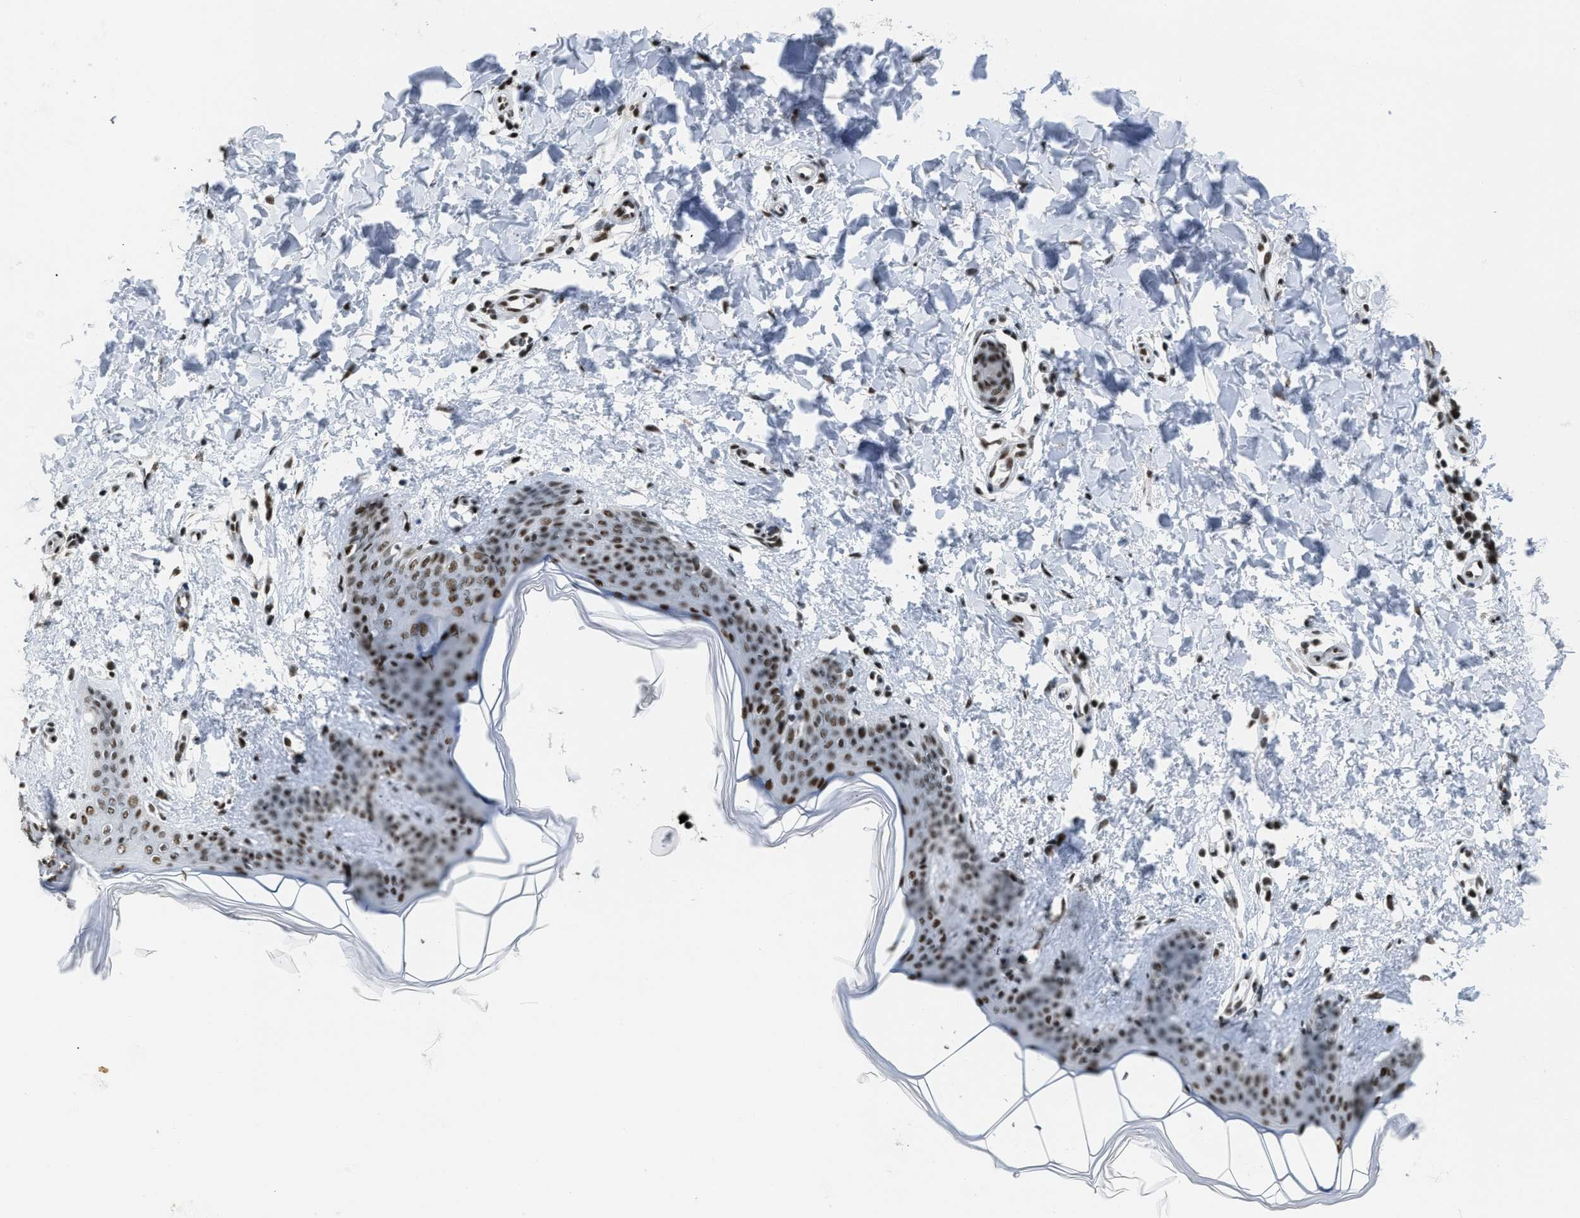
{"staining": {"intensity": "moderate", "quantity": ">75%", "location": "nuclear"}, "tissue": "skin", "cell_type": "Fibroblasts", "image_type": "normal", "snomed": [{"axis": "morphology", "description": "Normal tissue, NOS"}, {"axis": "topography", "description": "Skin"}], "caption": "This histopathology image displays immunohistochemistry staining of benign human skin, with medium moderate nuclear expression in about >75% of fibroblasts.", "gene": "SCAF4", "patient": {"sex": "female", "age": 17}}